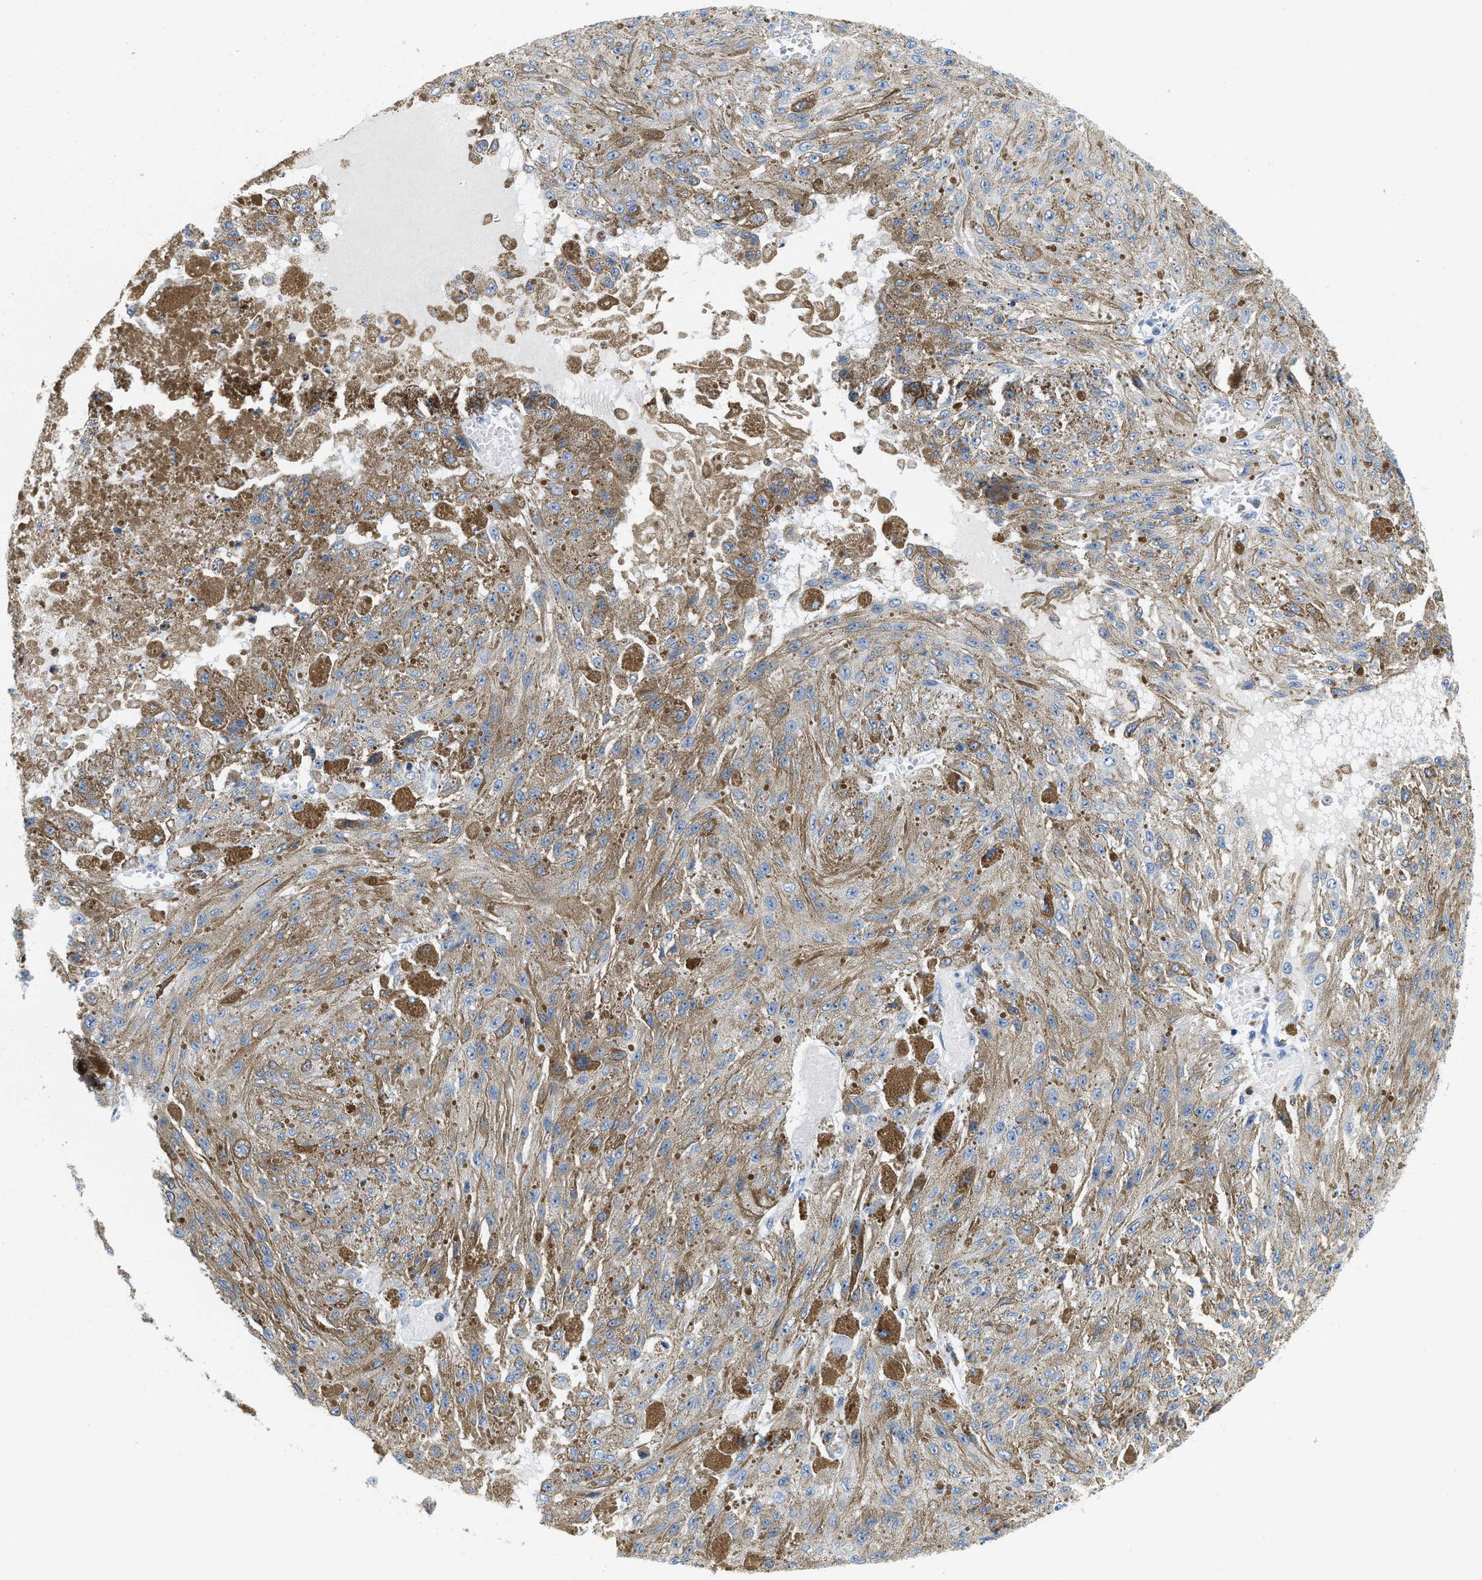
{"staining": {"intensity": "negative", "quantity": "none", "location": "none"}, "tissue": "melanoma", "cell_type": "Tumor cells", "image_type": "cancer", "snomed": [{"axis": "morphology", "description": "Malignant melanoma, NOS"}, {"axis": "topography", "description": "Other"}], "caption": "There is no significant staining in tumor cells of melanoma. The staining is performed using DAB (3,3'-diaminobenzidine) brown chromogen with nuclei counter-stained in using hematoxylin.", "gene": "CR1", "patient": {"sex": "male", "age": 79}}